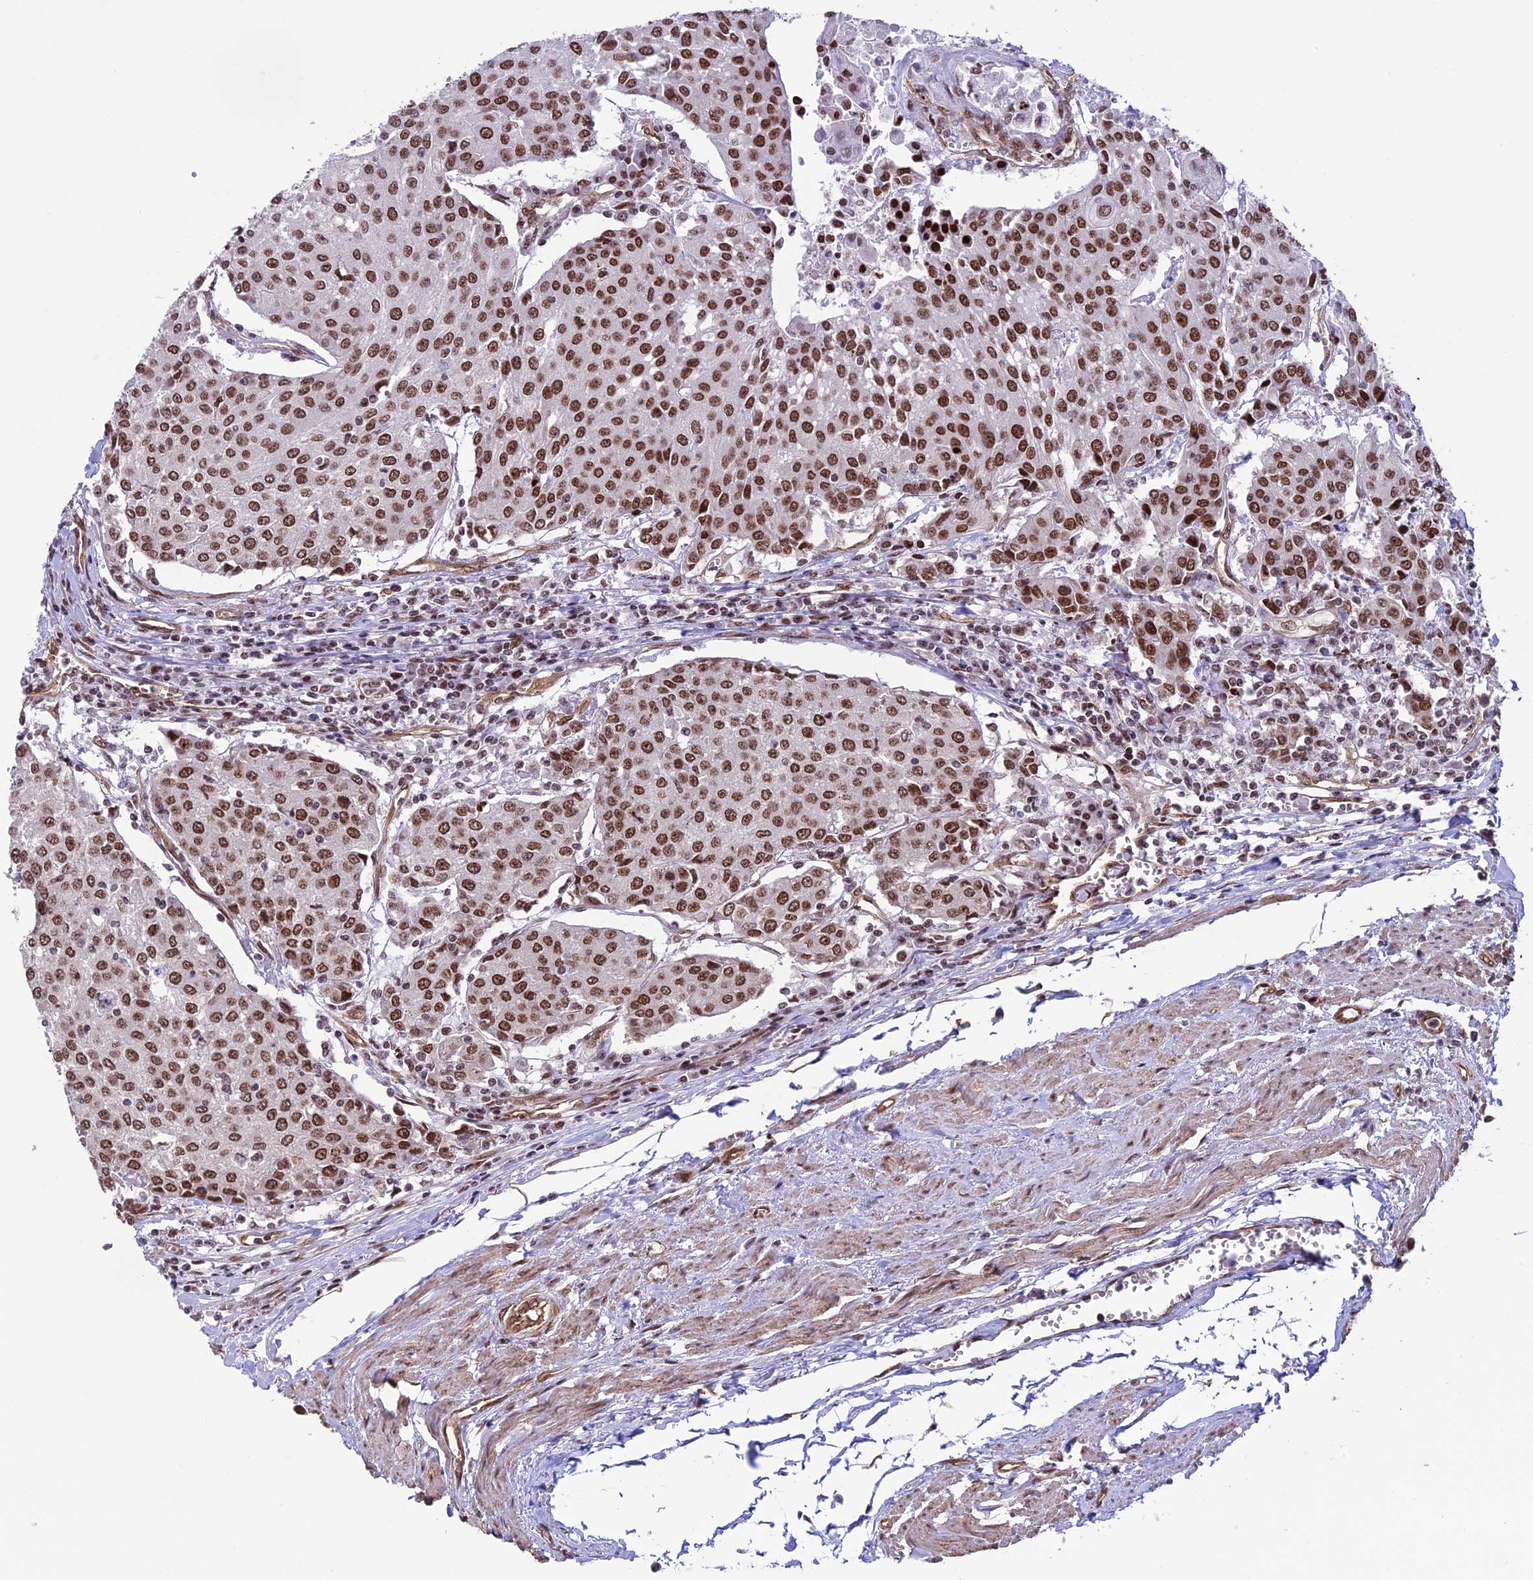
{"staining": {"intensity": "strong", "quantity": ">75%", "location": "nuclear"}, "tissue": "urothelial cancer", "cell_type": "Tumor cells", "image_type": "cancer", "snomed": [{"axis": "morphology", "description": "Urothelial carcinoma, High grade"}, {"axis": "topography", "description": "Urinary bladder"}], "caption": "A high amount of strong nuclear positivity is seen in approximately >75% of tumor cells in urothelial carcinoma (high-grade) tissue. (DAB (3,3'-diaminobenzidine) = brown stain, brightfield microscopy at high magnification).", "gene": "MPHOSPH8", "patient": {"sex": "female", "age": 85}}